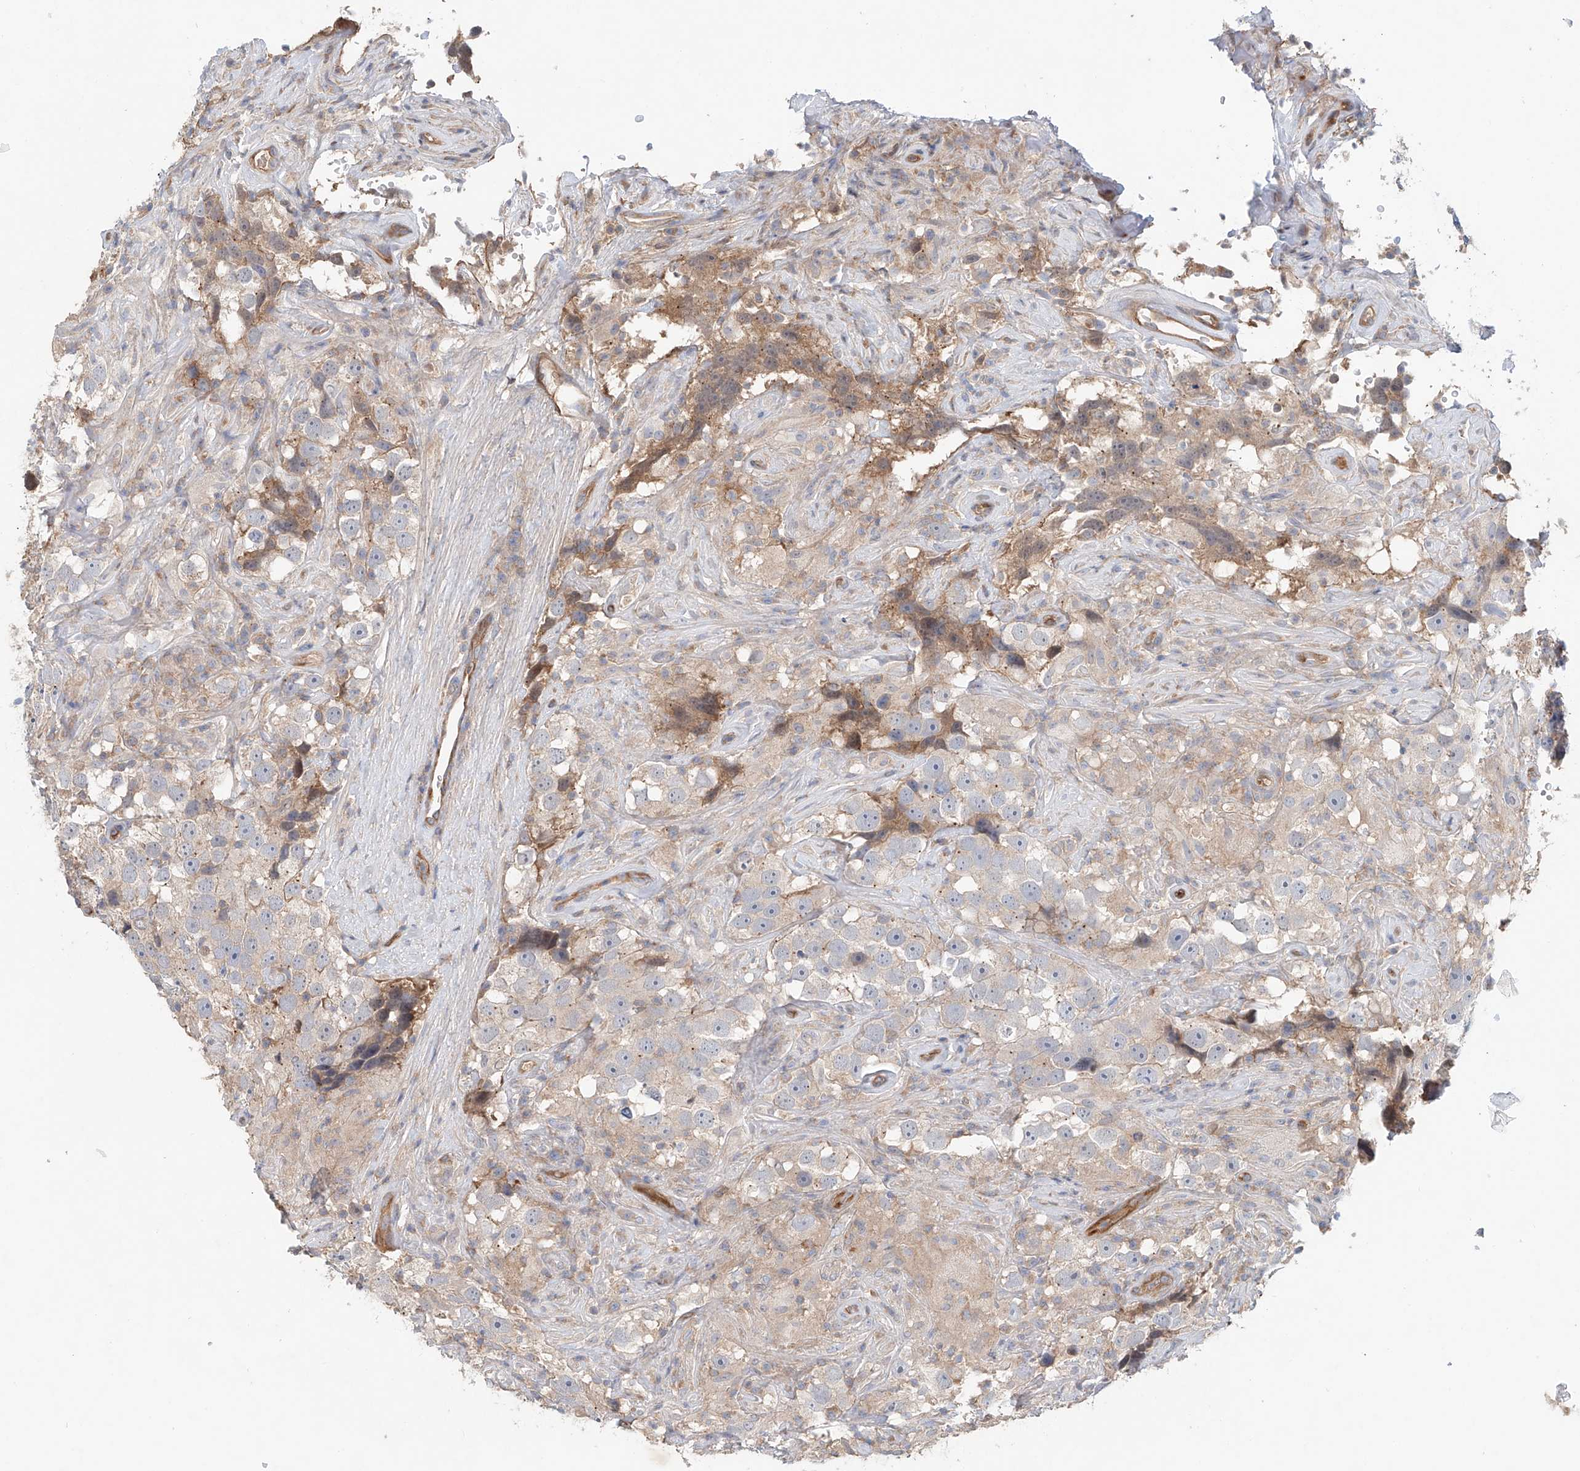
{"staining": {"intensity": "negative", "quantity": "none", "location": "none"}, "tissue": "testis cancer", "cell_type": "Tumor cells", "image_type": "cancer", "snomed": [{"axis": "morphology", "description": "Seminoma, NOS"}, {"axis": "topography", "description": "Testis"}], "caption": "An immunohistochemistry (IHC) micrograph of testis cancer (seminoma) is shown. There is no staining in tumor cells of testis cancer (seminoma).", "gene": "FRYL", "patient": {"sex": "male", "age": 49}}